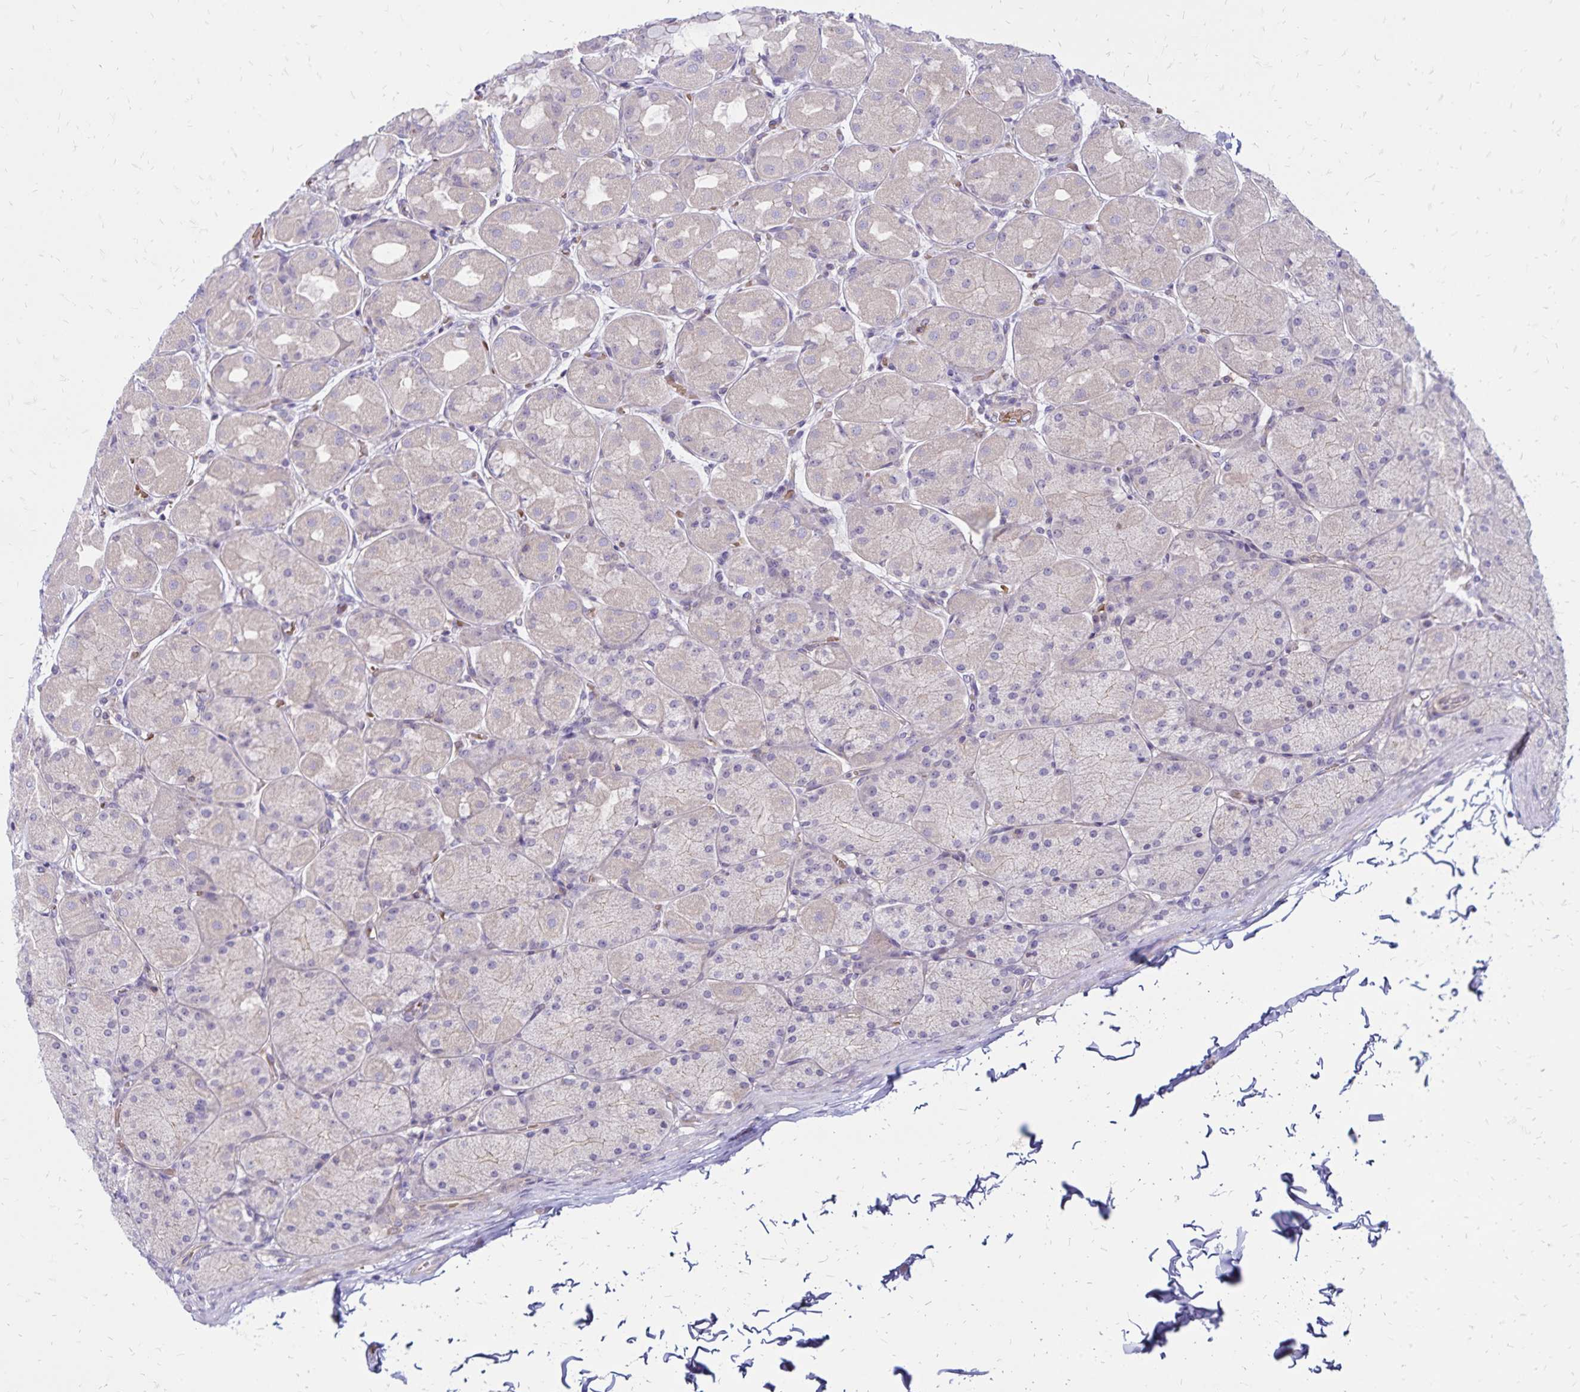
{"staining": {"intensity": "weak", "quantity": "25%-75%", "location": "cytoplasmic/membranous"}, "tissue": "stomach", "cell_type": "Glandular cells", "image_type": "normal", "snomed": [{"axis": "morphology", "description": "Normal tissue, NOS"}, {"axis": "topography", "description": "Stomach, upper"}], "caption": "Protein expression analysis of normal stomach shows weak cytoplasmic/membranous expression in approximately 25%-75% of glandular cells.", "gene": "FSD1", "patient": {"sex": "female", "age": 56}}